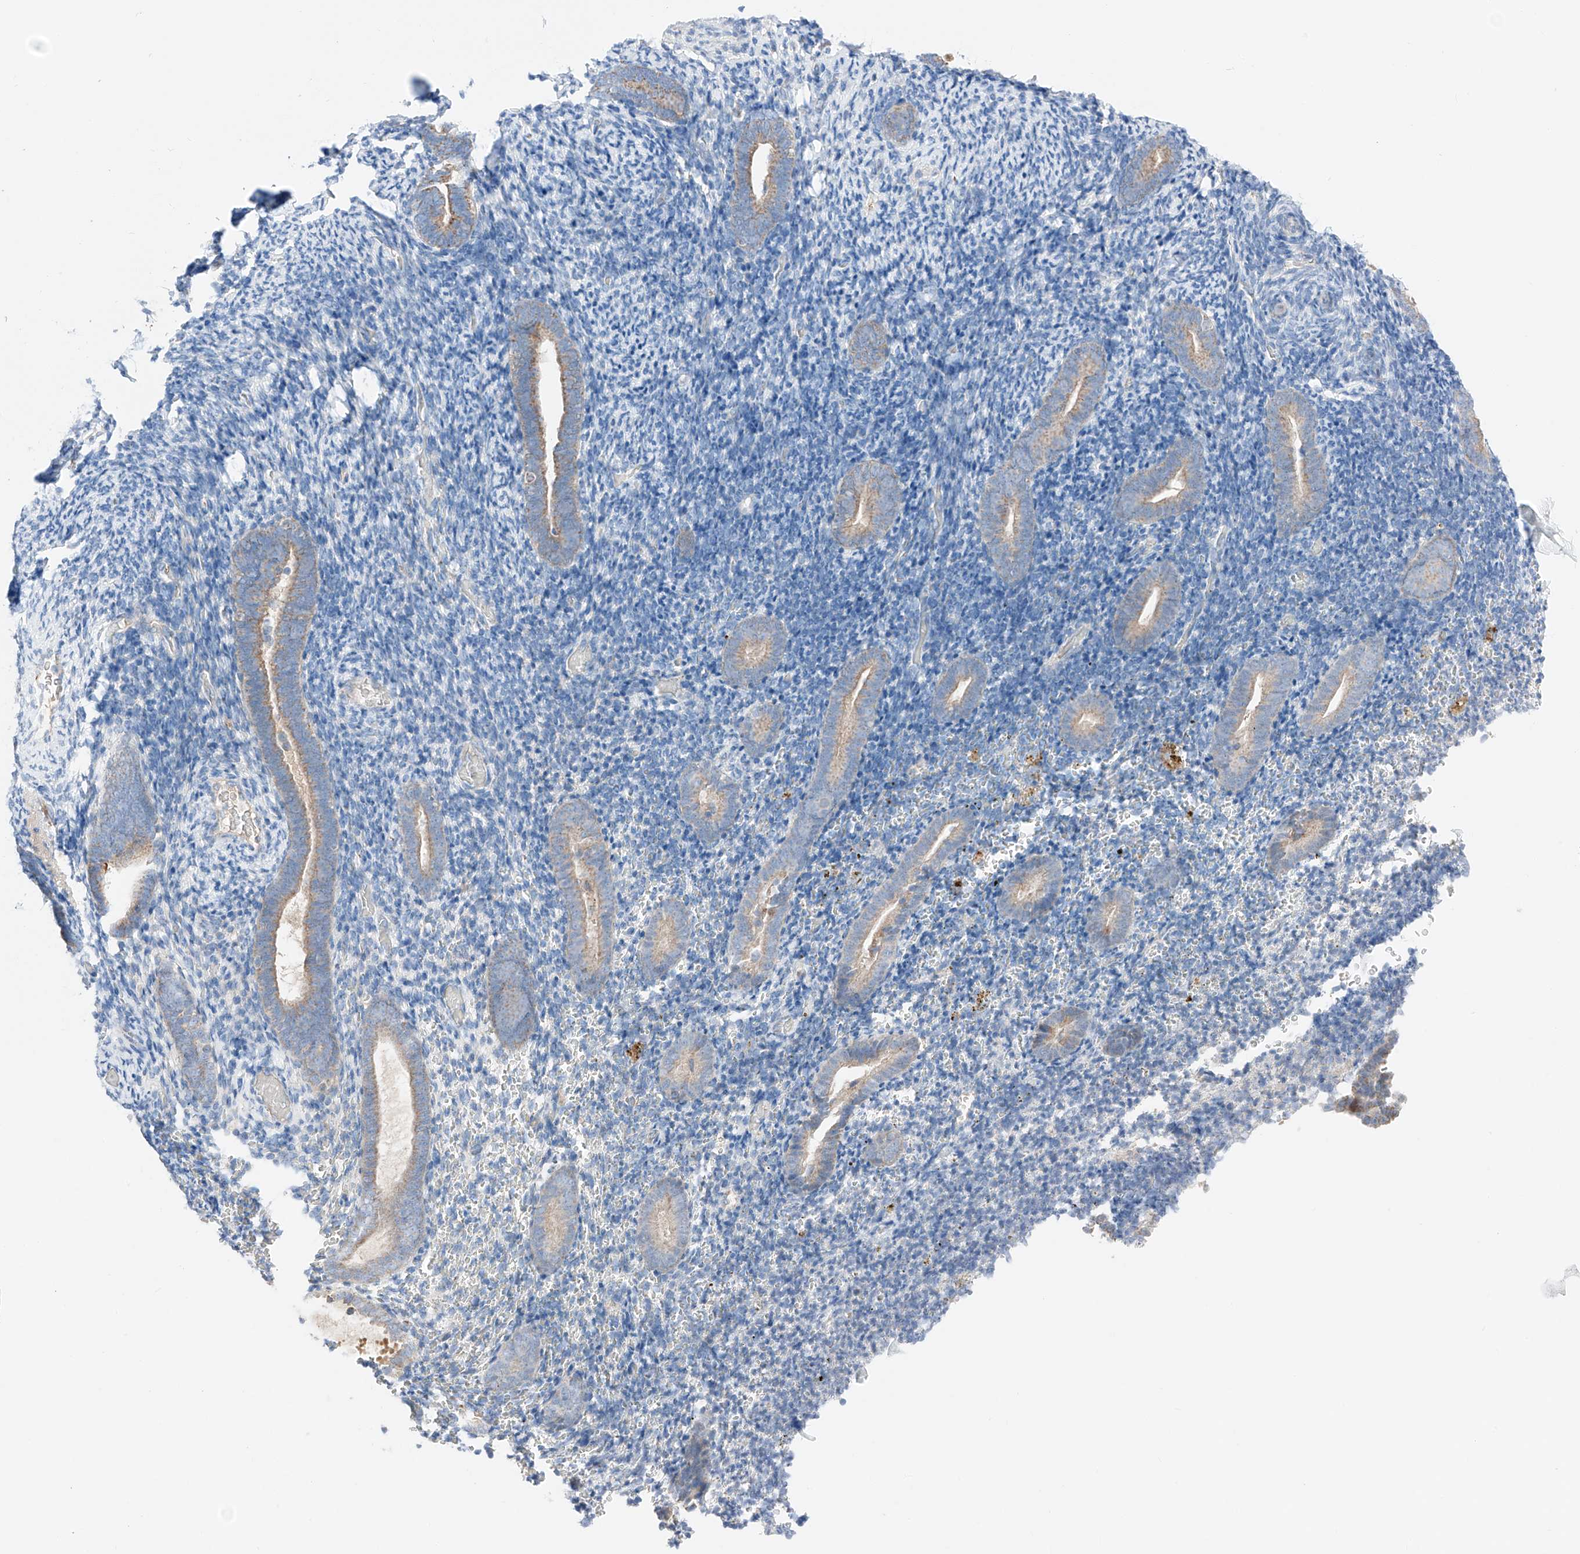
{"staining": {"intensity": "negative", "quantity": "none", "location": "none"}, "tissue": "endometrium", "cell_type": "Cells in endometrial stroma", "image_type": "normal", "snomed": [{"axis": "morphology", "description": "Normal tissue, NOS"}, {"axis": "topography", "description": "Endometrium"}], "caption": "The photomicrograph reveals no significant positivity in cells in endometrial stroma of endometrium.", "gene": "MRAP", "patient": {"sex": "female", "age": 51}}